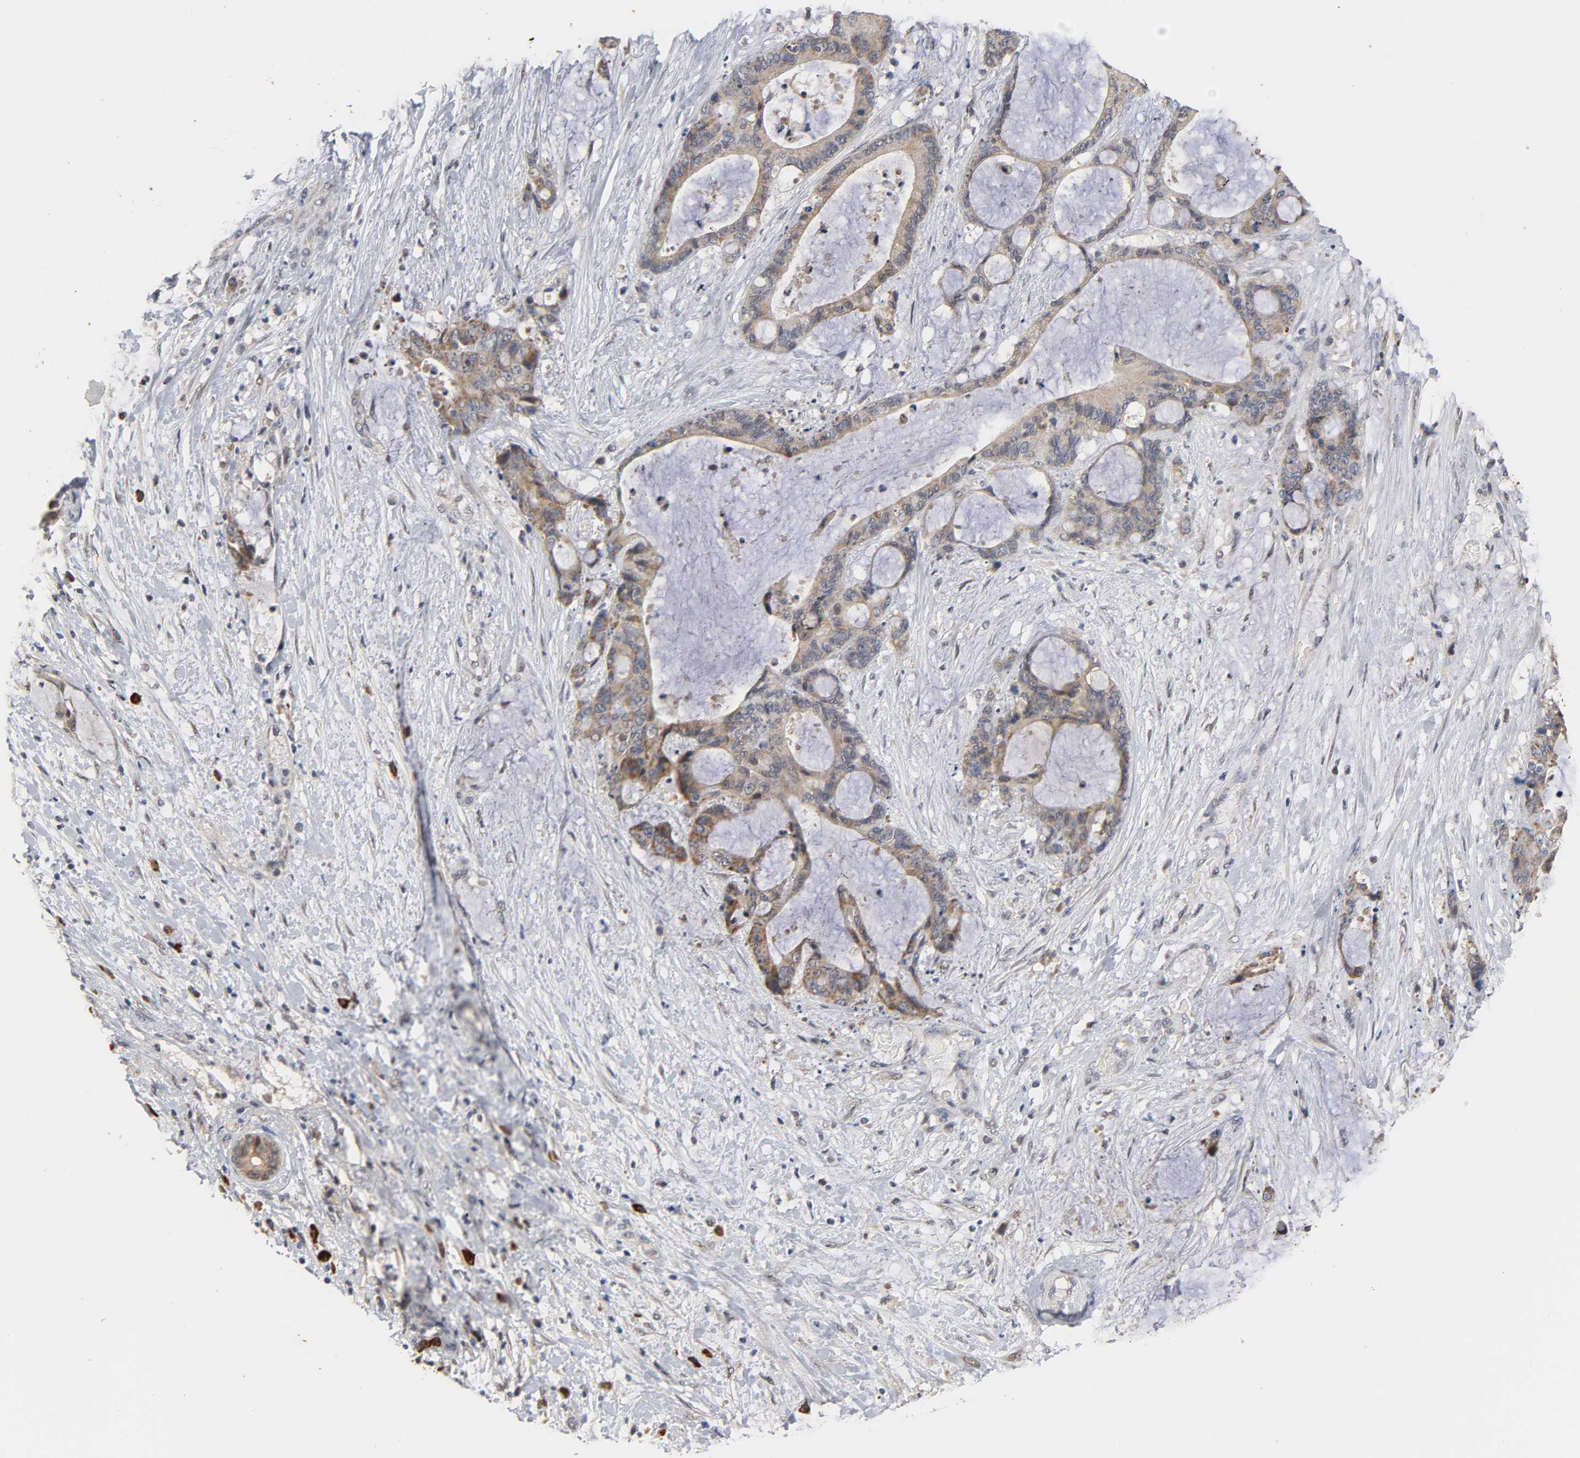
{"staining": {"intensity": "moderate", "quantity": ">75%", "location": "cytoplasmic/membranous"}, "tissue": "liver cancer", "cell_type": "Tumor cells", "image_type": "cancer", "snomed": [{"axis": "morphology", "description": "Cholangiocarcinoma"}, {"axis": "topography", "description": "Liver"}], "caption": "This is a histology image of immunohistochemistry staining of liver cancer (cholangiocarcinoma), which shows moderate staining in the cytoplasmic/membranous of tumor cells.", "gene": "GSTZ1", "patient": {"sex": "female", "age": 73}}